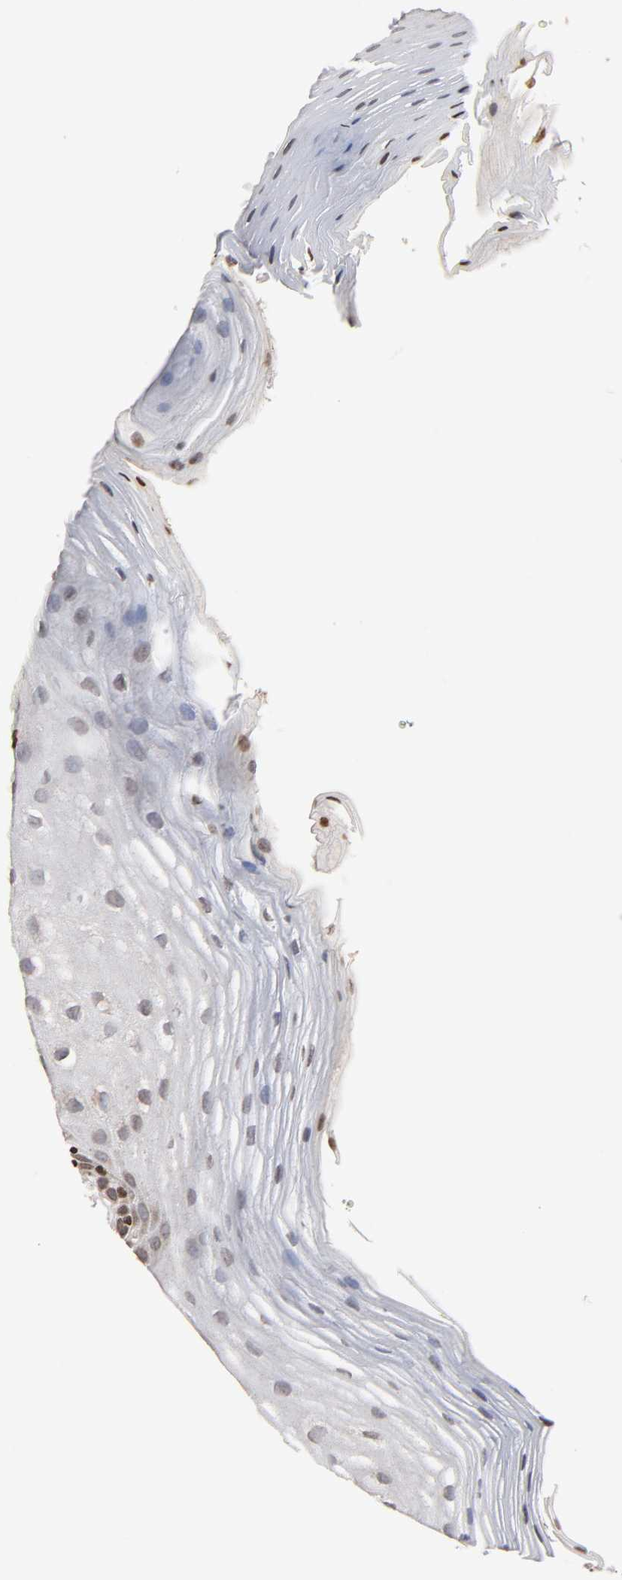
{"staining": {"intensity": "moderate", "quantity": "<25%", "location": "nuclear"}, "tissue": "oral mucosa", "cell_type": "Squamous epithelial cells", "image_type": "normal", "snomed": [{"axis": "morphology", "description": "Normal tissue, NOS"}, {"axis": "morphology", "description": "Squamous cell carcinoma, NOS"}, {"axis": "topography", "description": "Skeletal muscle"}, {"axis": "topography", "description": "Oral tissue"}, {"axis": "topography", "description": "Head-Neck"}], "caption": "Moderate nuclear protein positivity is identified in about <25% of squamous epithelial cells in oral mucosa.", "gene": "ZNF473", "patient": {"sex": "male", "age": 71}}